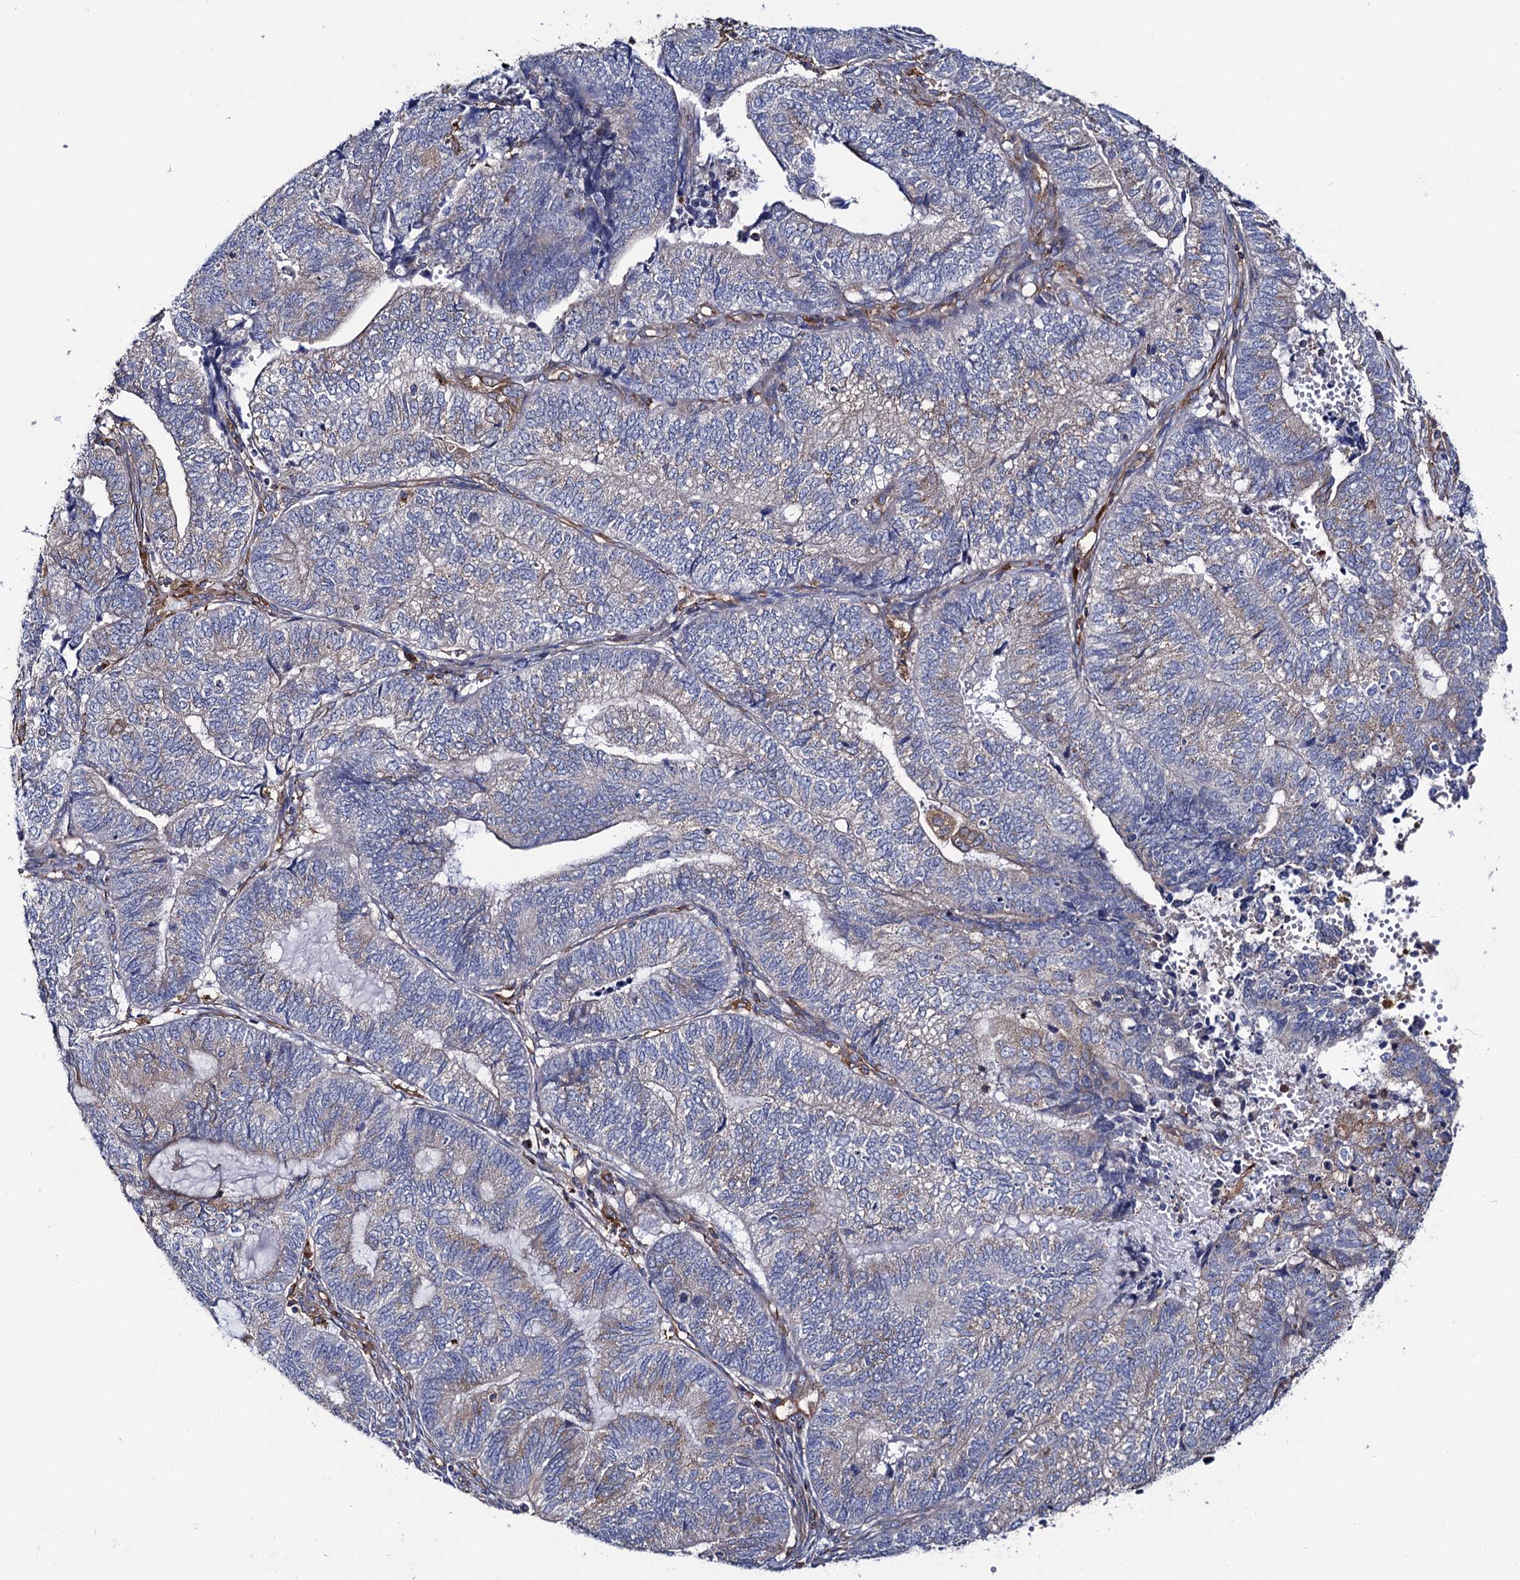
{"staining": {"intensity": "negative", "quantity": "none", "location": "none"}, "tissue": "endometrial cancer", "cell_type": "Tumor cells", "image_type": "cancer", "snomed": [{"axis": "morphology", "description": "Adenocarcinoma, NOS"}, {"axis": "topography", "description": "Uterus"}, {"axis": "topography", "description": "Endometrium"}], "caption": "This is a photomicrograph of IHC staining of endometrial cancer (adenocarcinoma), which shows no positivity in tumor cells.", "gene": "DYDC1", "patient": {"sex": "female", "age": 70}}